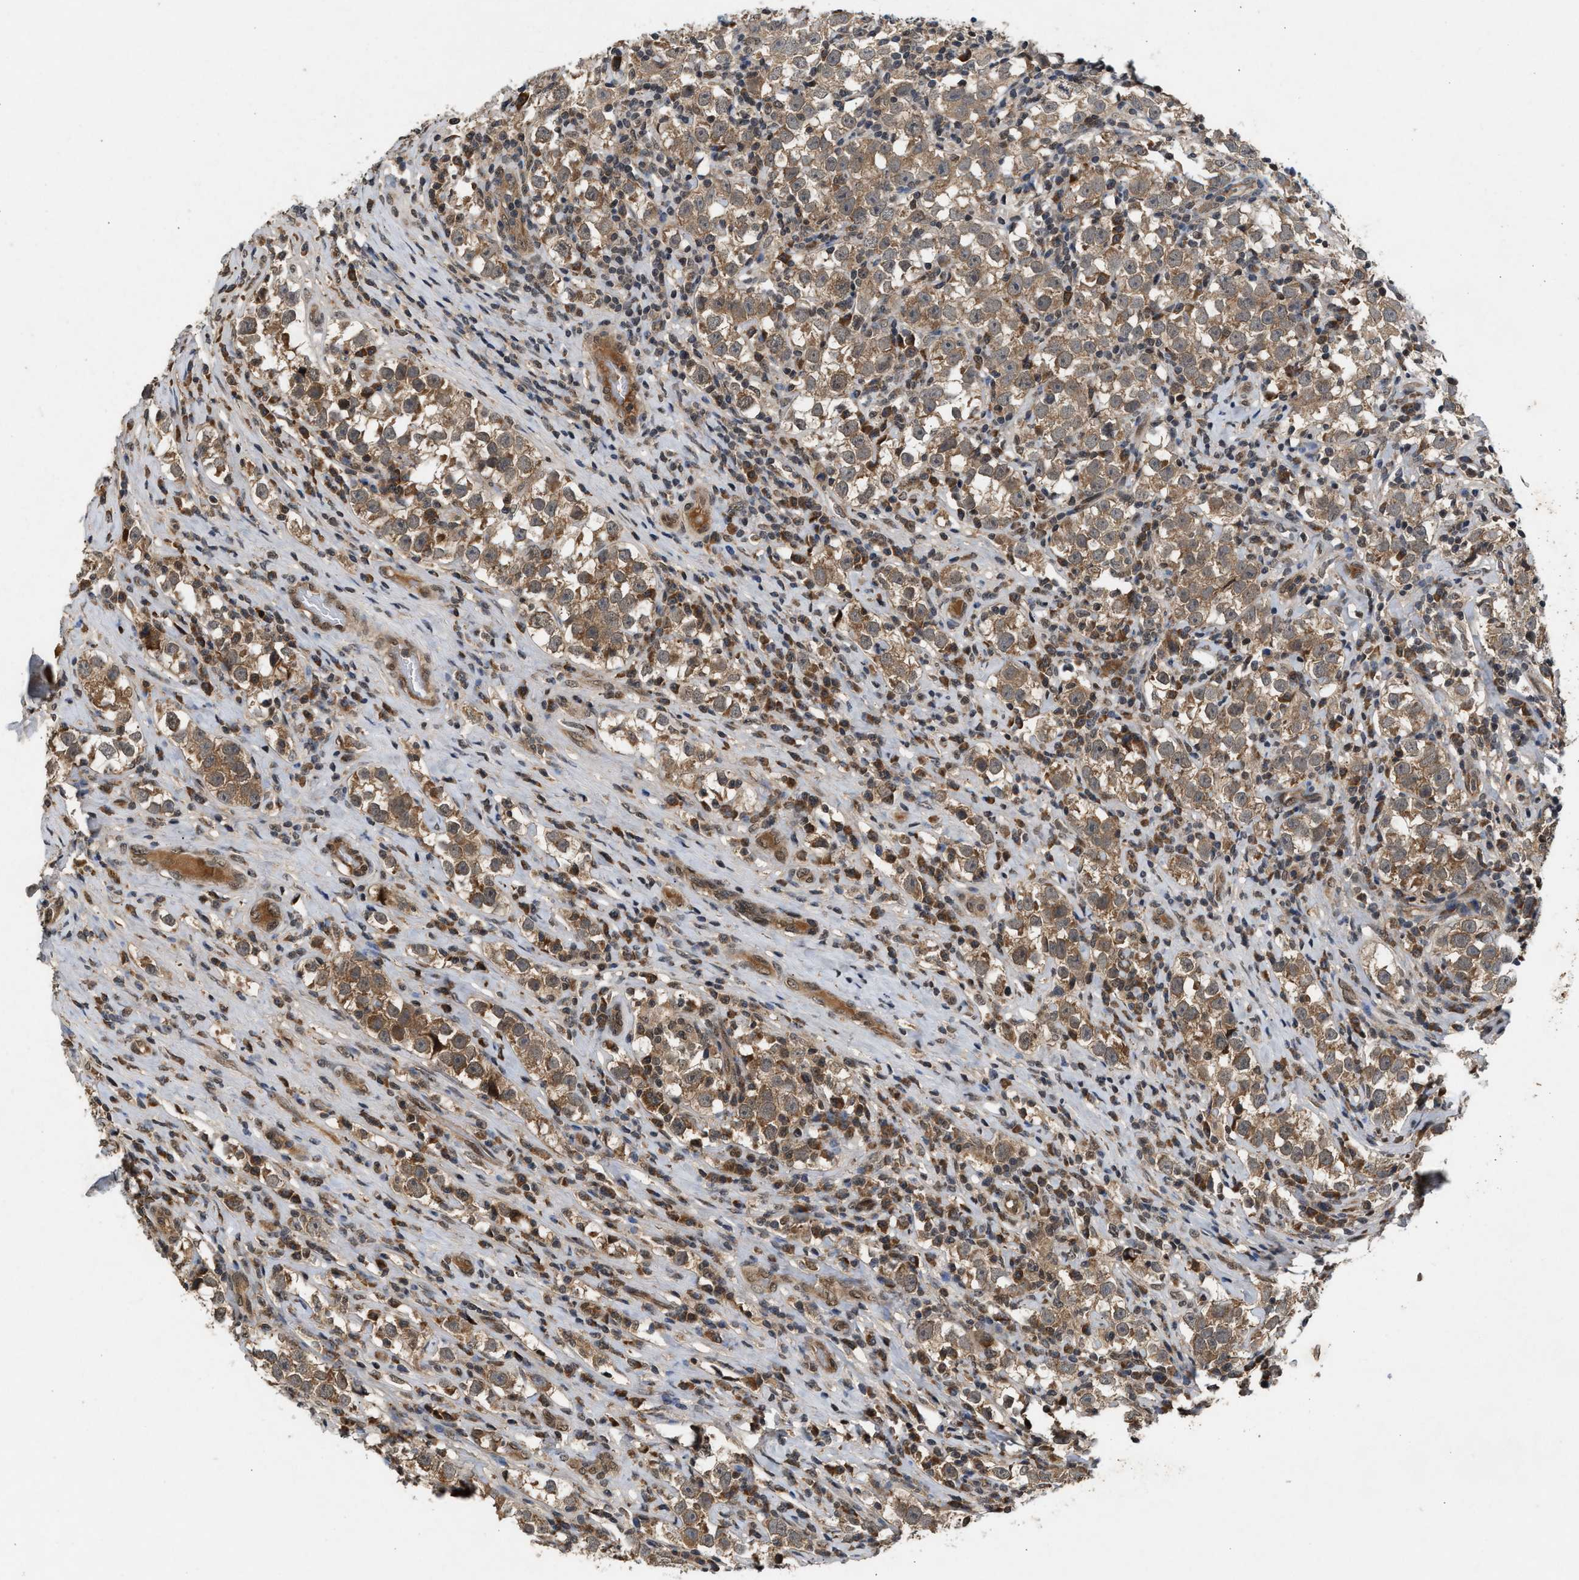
{"staining": {"intensity": "moderate", "quantity": ">75%", "location": "cytoplasmic/membranous"}, "tissue": "testis cancer", "cell_type": "Tumor cells", "image_type": "cancer", "snomed": [{"axis": "morphology", "description": "Normal tissue, NOS"}, {"axis": "morphology", "description": "Seminoma, NOS"}, {"axis": "topography", "description": "Testis"}], "caption": "A medium amount of moderate cytoplasmic/membranous positivity is seen in about >75% of tumor cells in testis cancer tissue.", "gene": "RUSC2", "patient": {"sex": "male", "age": 43}}